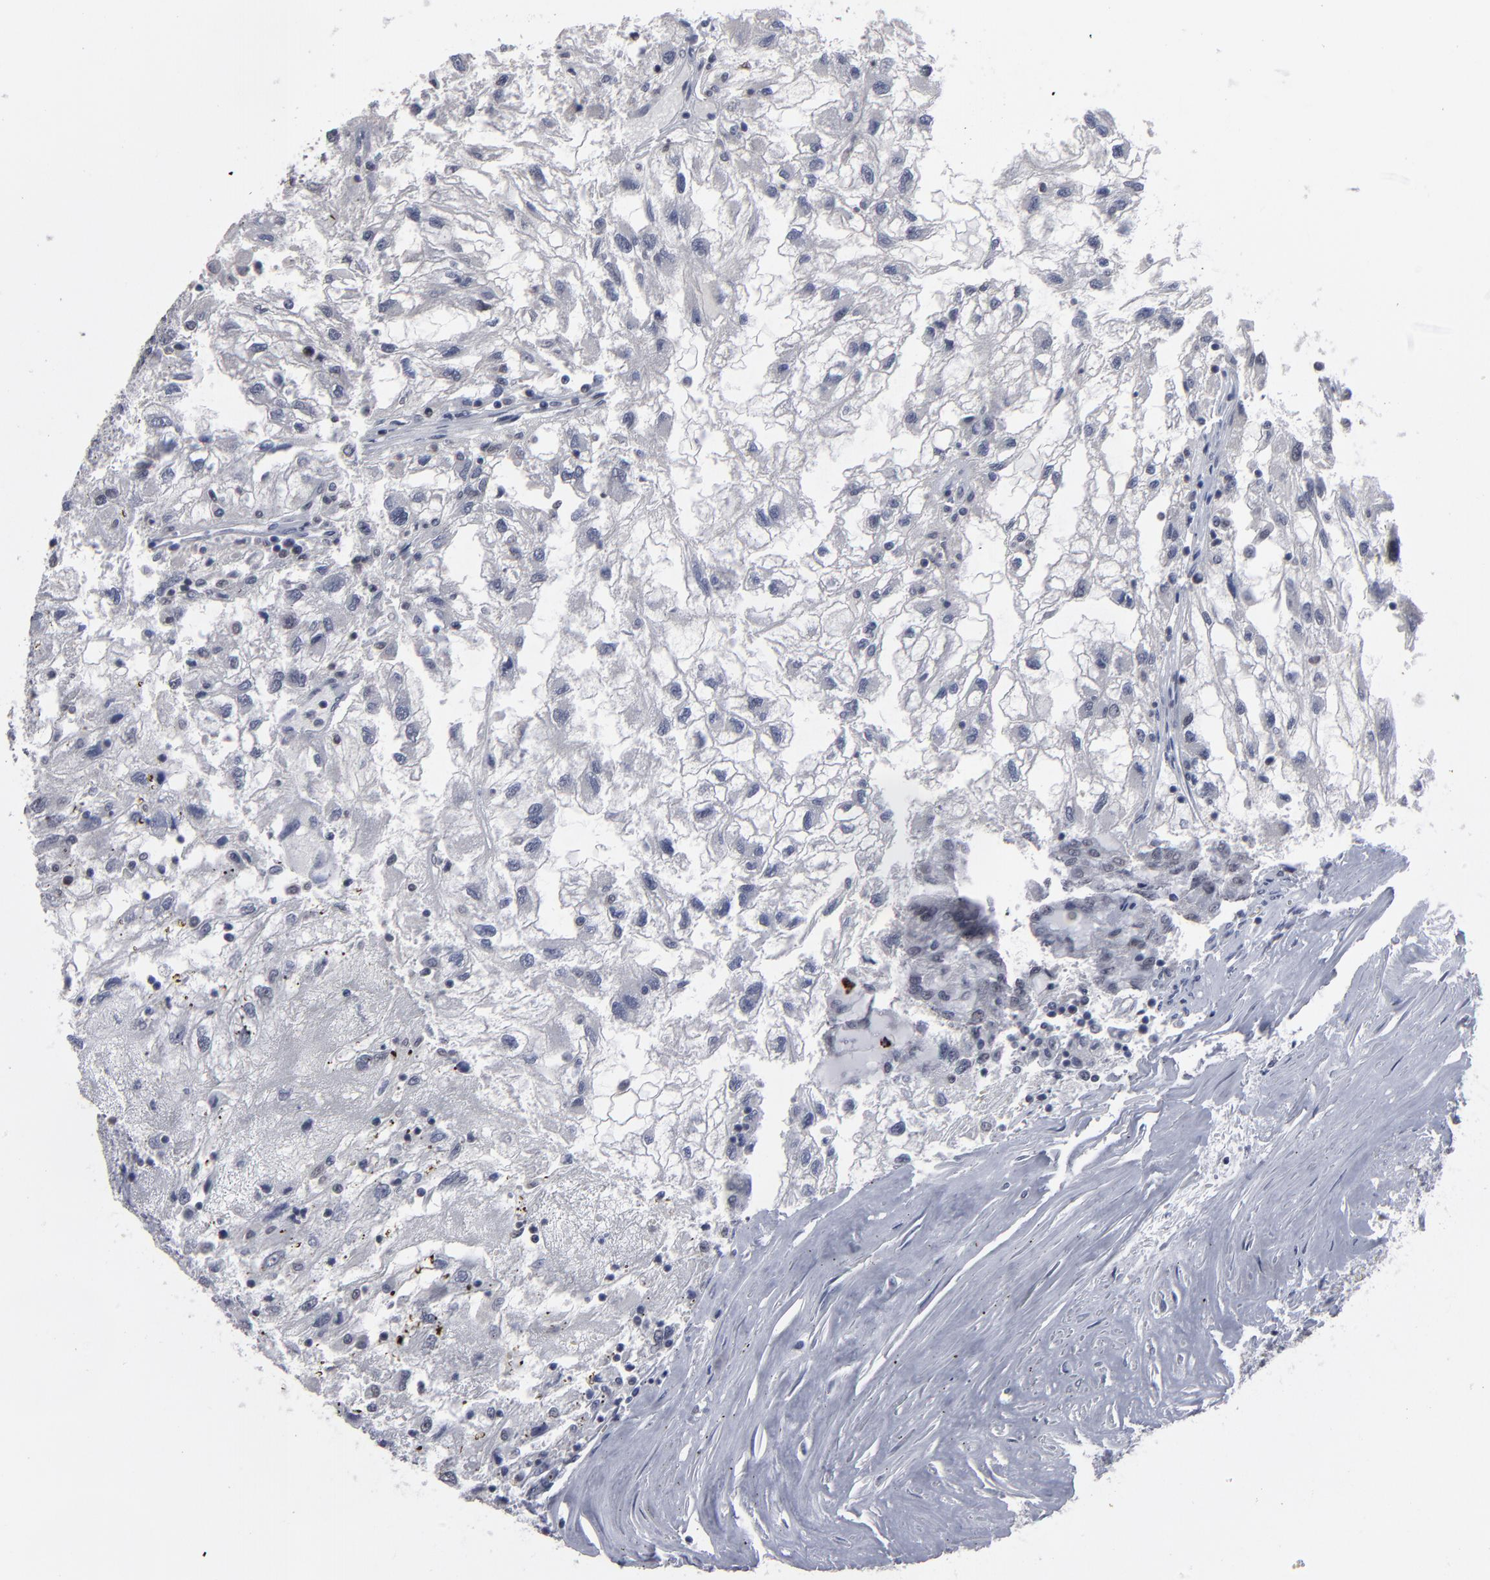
{"staining": {"intensity": "negative", "quantity": "none", "location": "none"}, "tissue": "renal cancer", "cell_type": "Tumor cells", "image_type": "cancer", "snomed": [{"axis": "morphology", "description": "Normal tissue, NOS"}, {"axis": "morphology", "description": "Adenocarcinoma, NOS"}, {"axis": "topography", "description": "Kidney"}], "caption": "Immunohistochemical staining of renal adenocarcinoma reveals no significant expression in tumor cells. (DAB immunohistochemistry visualized using brightfield microscopy, high magnification).", "gene": "SSRP1", "patient": {"sex": "male", "age": 71}}